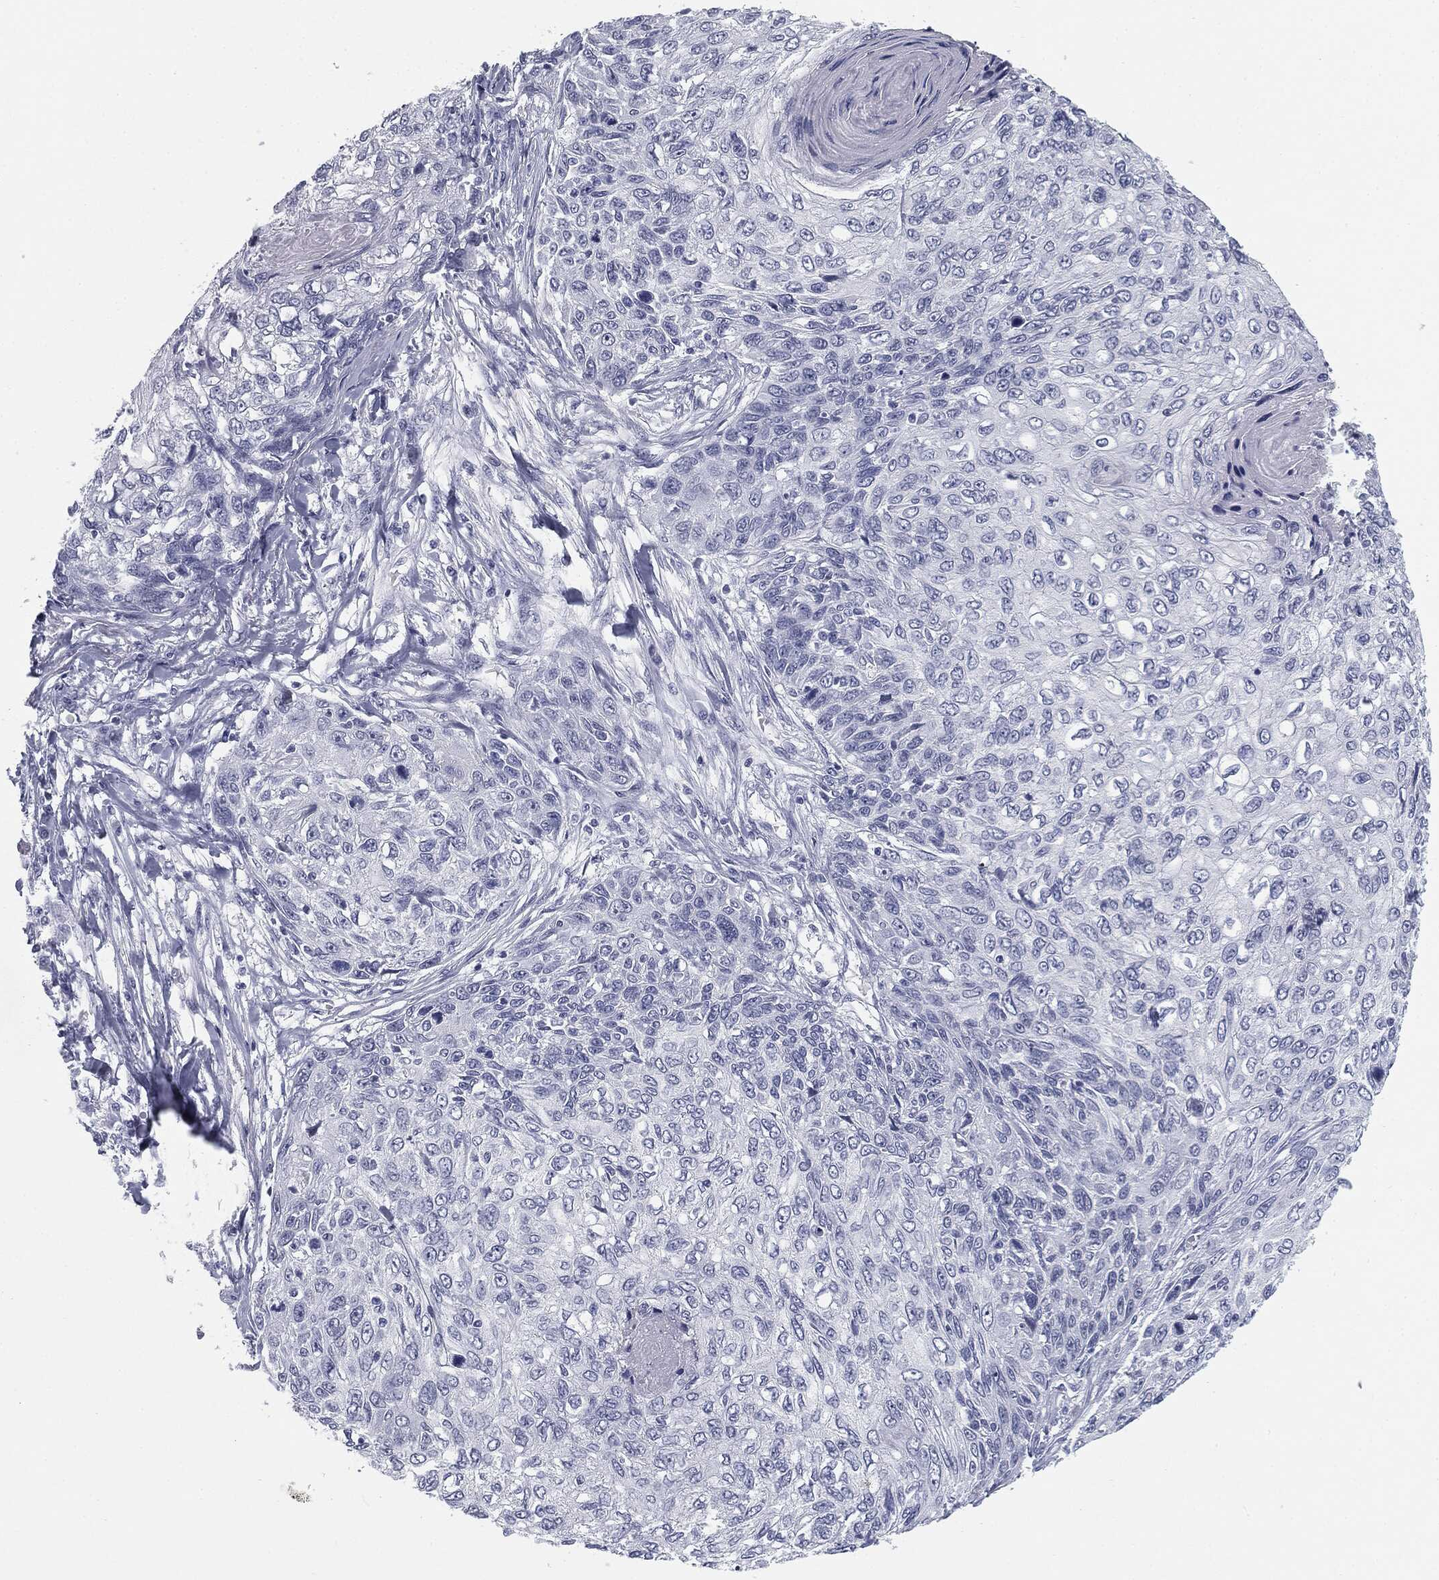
{"staining": {"intensity": "negative", "quantity": "none", "location": "none"}, "tissue": "skin cancer", "cell_type": "Tumor cells", "image_type": "cancer", "snomed": [{"axis": "morphology", "description": "Squamous cell carcinoma, NOS"}, {"axis": "topography", "description": "Skin"}], "caption": "This micrograph is of skin squamous cell carcinoma stained with immunohistochemistry to label a protein in brown with the nuclei are counter-stained blue. There is no positivity in tumor cells.", "gene": "TPO", "patient": {"sex": "male", "age": 92}}